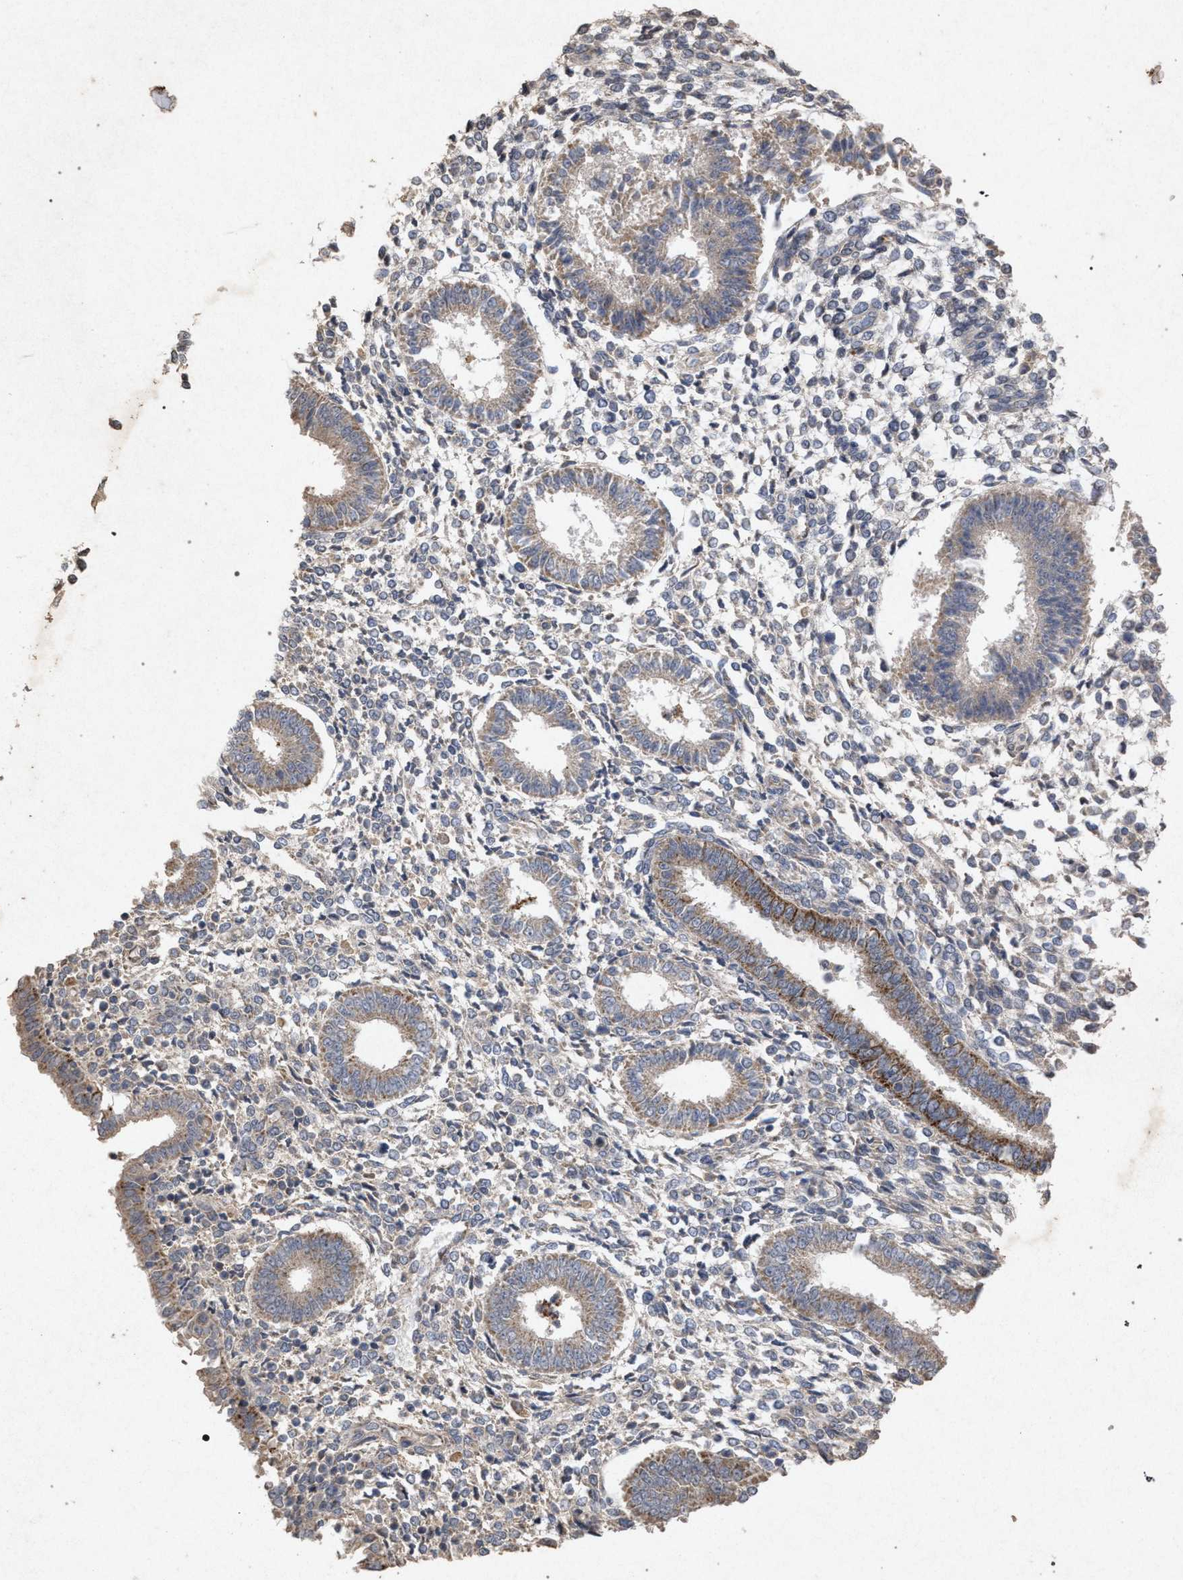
{"staining": {"intensity": "negative", "quantity": "none", "location": "none"}, "tissue": "endometrium", "cell_type": "Cells in endometrial stroma", "image_type": "normal", "snomed": [{"axis": "morphology", "description": "Normal tissue, NOS"}, {"axis": "topography", "description": "Endometrium"}], "caption": "Endometrium was stained to show a protein in brown. There is no significant expression in cells in endometrial stroma. (Brightfield microscopy of DAB IHC at high magnification).", "gene": "PKD2L1", "patient": {"sex": "female", "age": 35}}